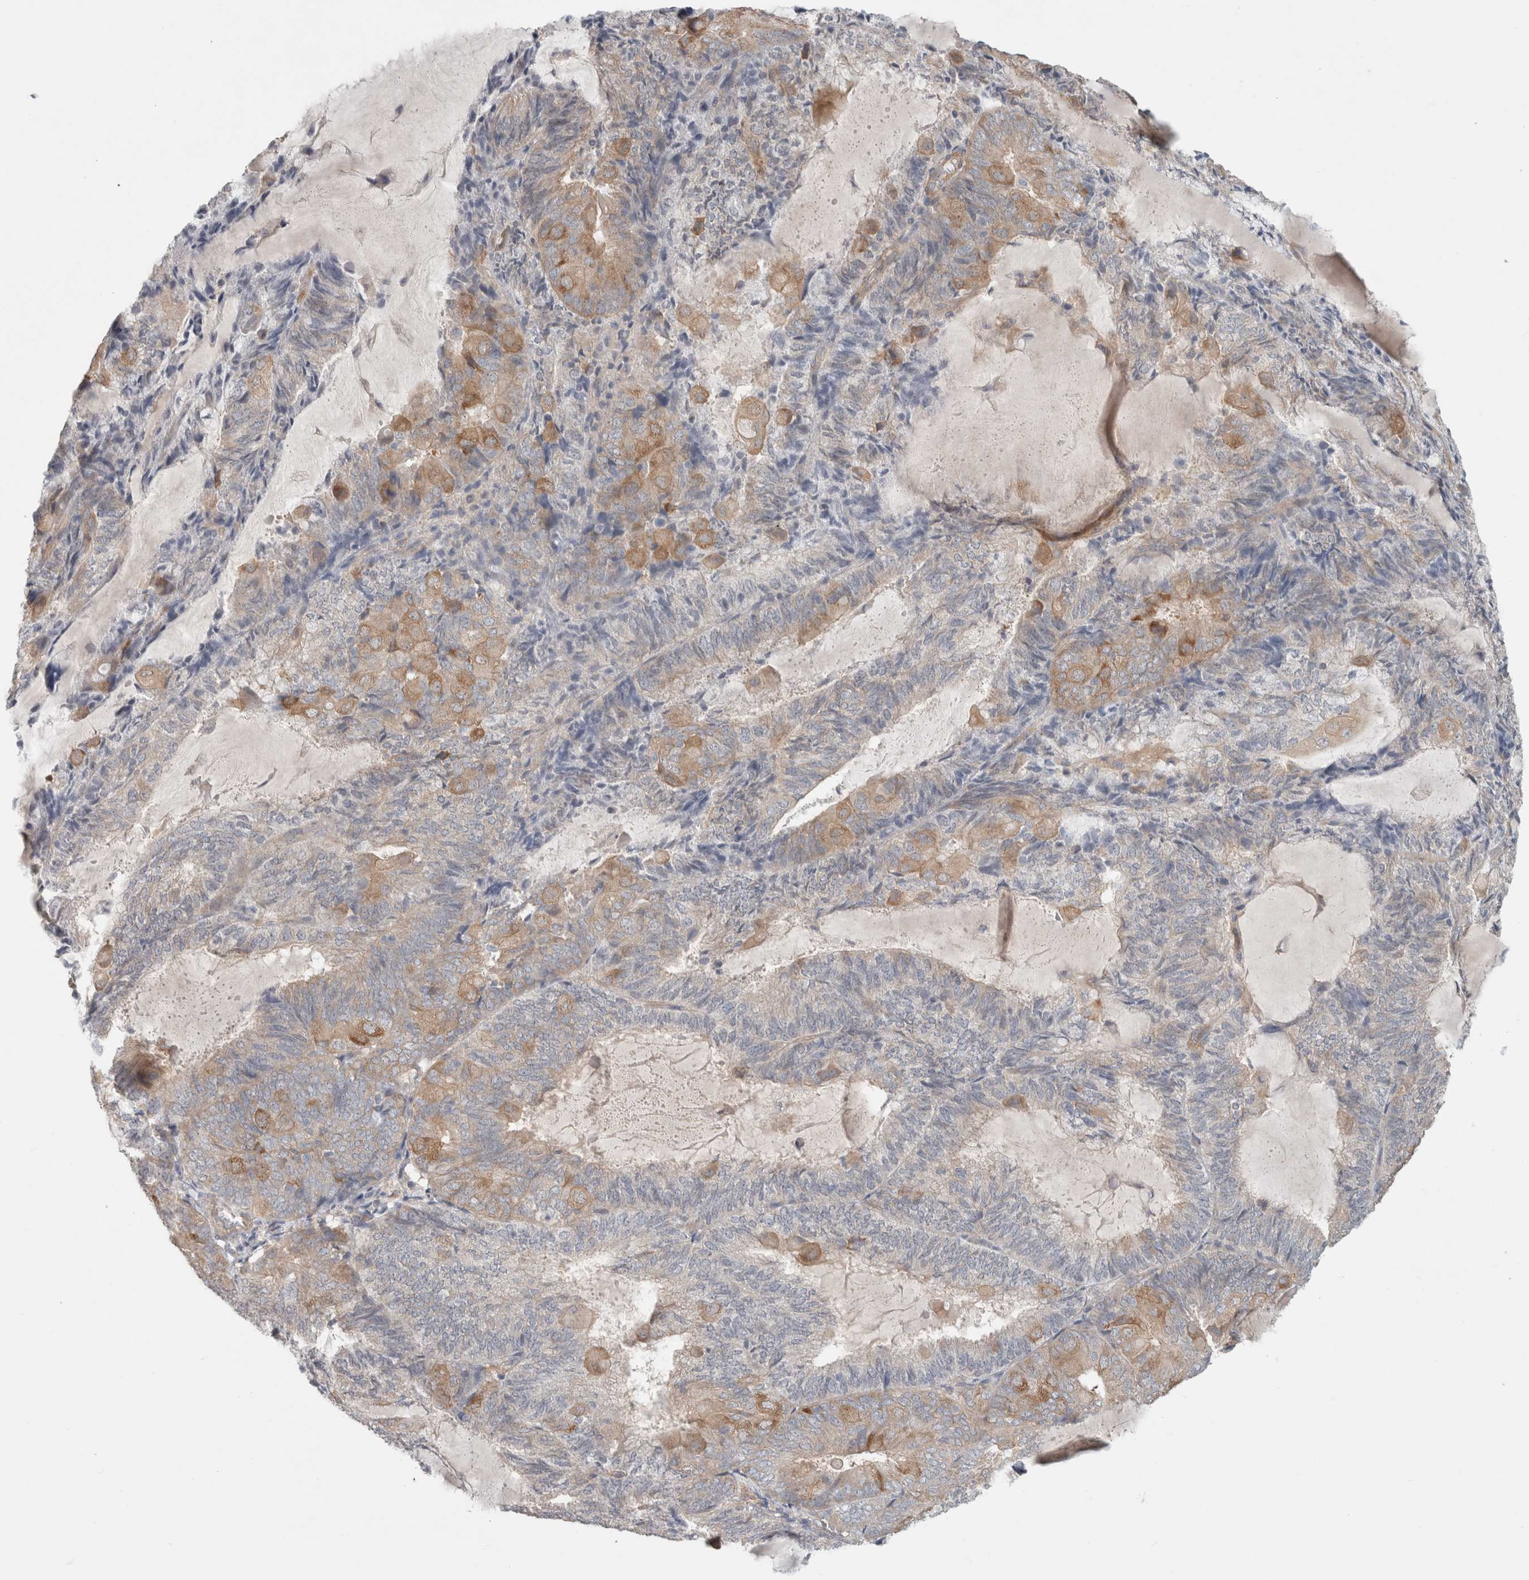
{"staining": {"intensity": "moderate", "quantity": "<25%", "location": "cytoplasmic/membranous"}, "tissue": "endometrial cancer", "cell_type": "Tumor cells", "image_type": "cancer", "snomed": [{"axis": "morphology", "description": "Adenocarcinoma, NOS"}, {"axis": "topography", "description": "Endometrium"}], "caption": "A brown stain labels moderate cytoplasmic/membranous positivity of a protein in human adenocarcinoma (endometrial) tumor cells. (Stains: DAB (3,3'-diaminobenzidine) in brown, nuclei in blue, Microscopy: brightfield microscopy at high magnification).", "gene": "RASAL2", "patient": {"sex": "female", "age": 81}}